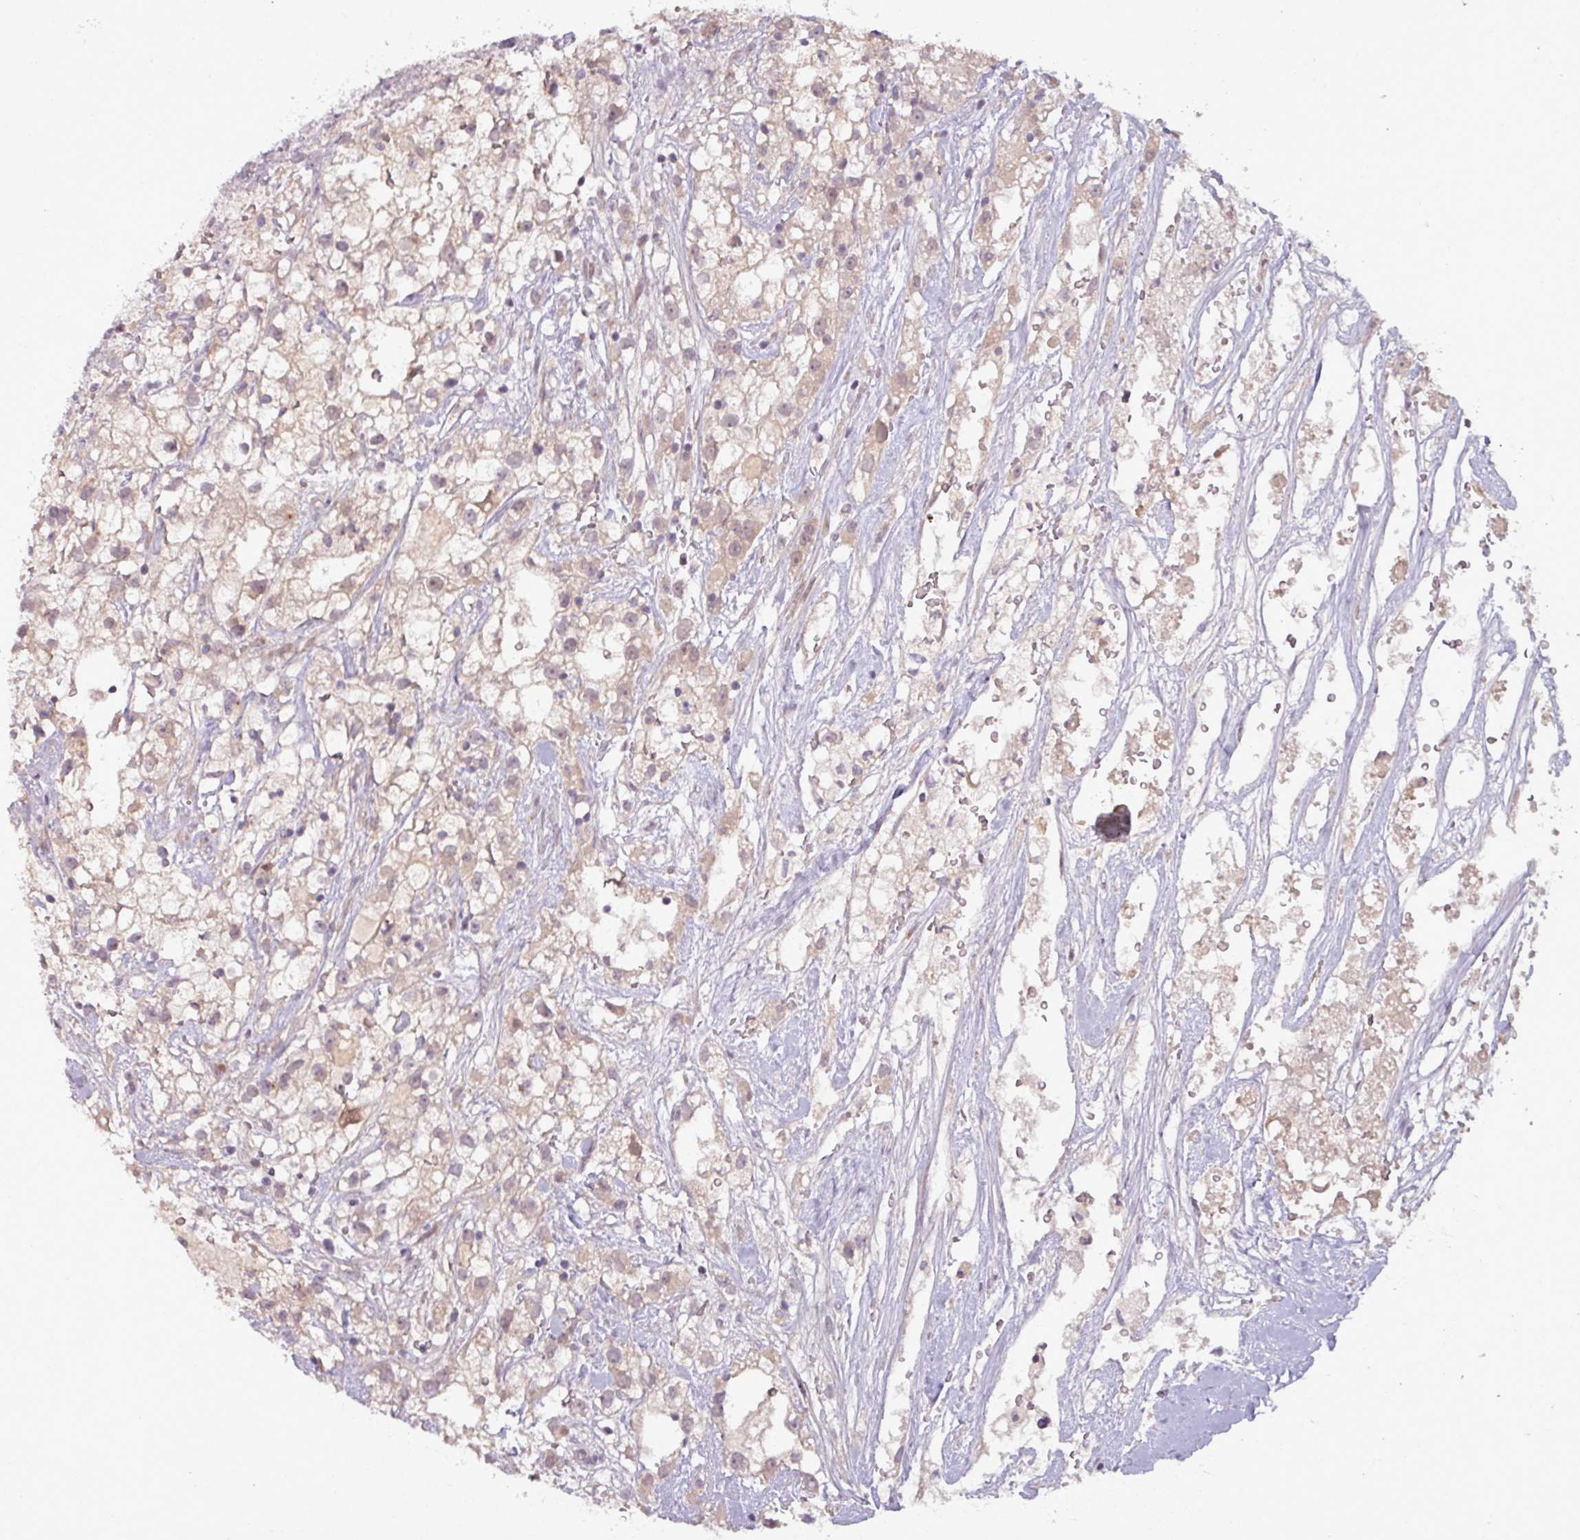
{"staining": {"intensity": "weak", "quantity": "<25%", "location": "cytoplasmic/membranous,nuclear"}, "tissue": "renal cancer", "cell_type": "Tumor cells", "image_type": "cancer", "snomed": [{"axis": "morphology", "description": "Adenocarcinoma, NOS"}, {"axis": "topography", "description": "Kidney"}], "caption": "IHC of renal cancer (adenocarcinoma) exhibits no staining in tumor cells.", "gene": "OGFOD3", "patient": {"sex": "male", "age": 59}}